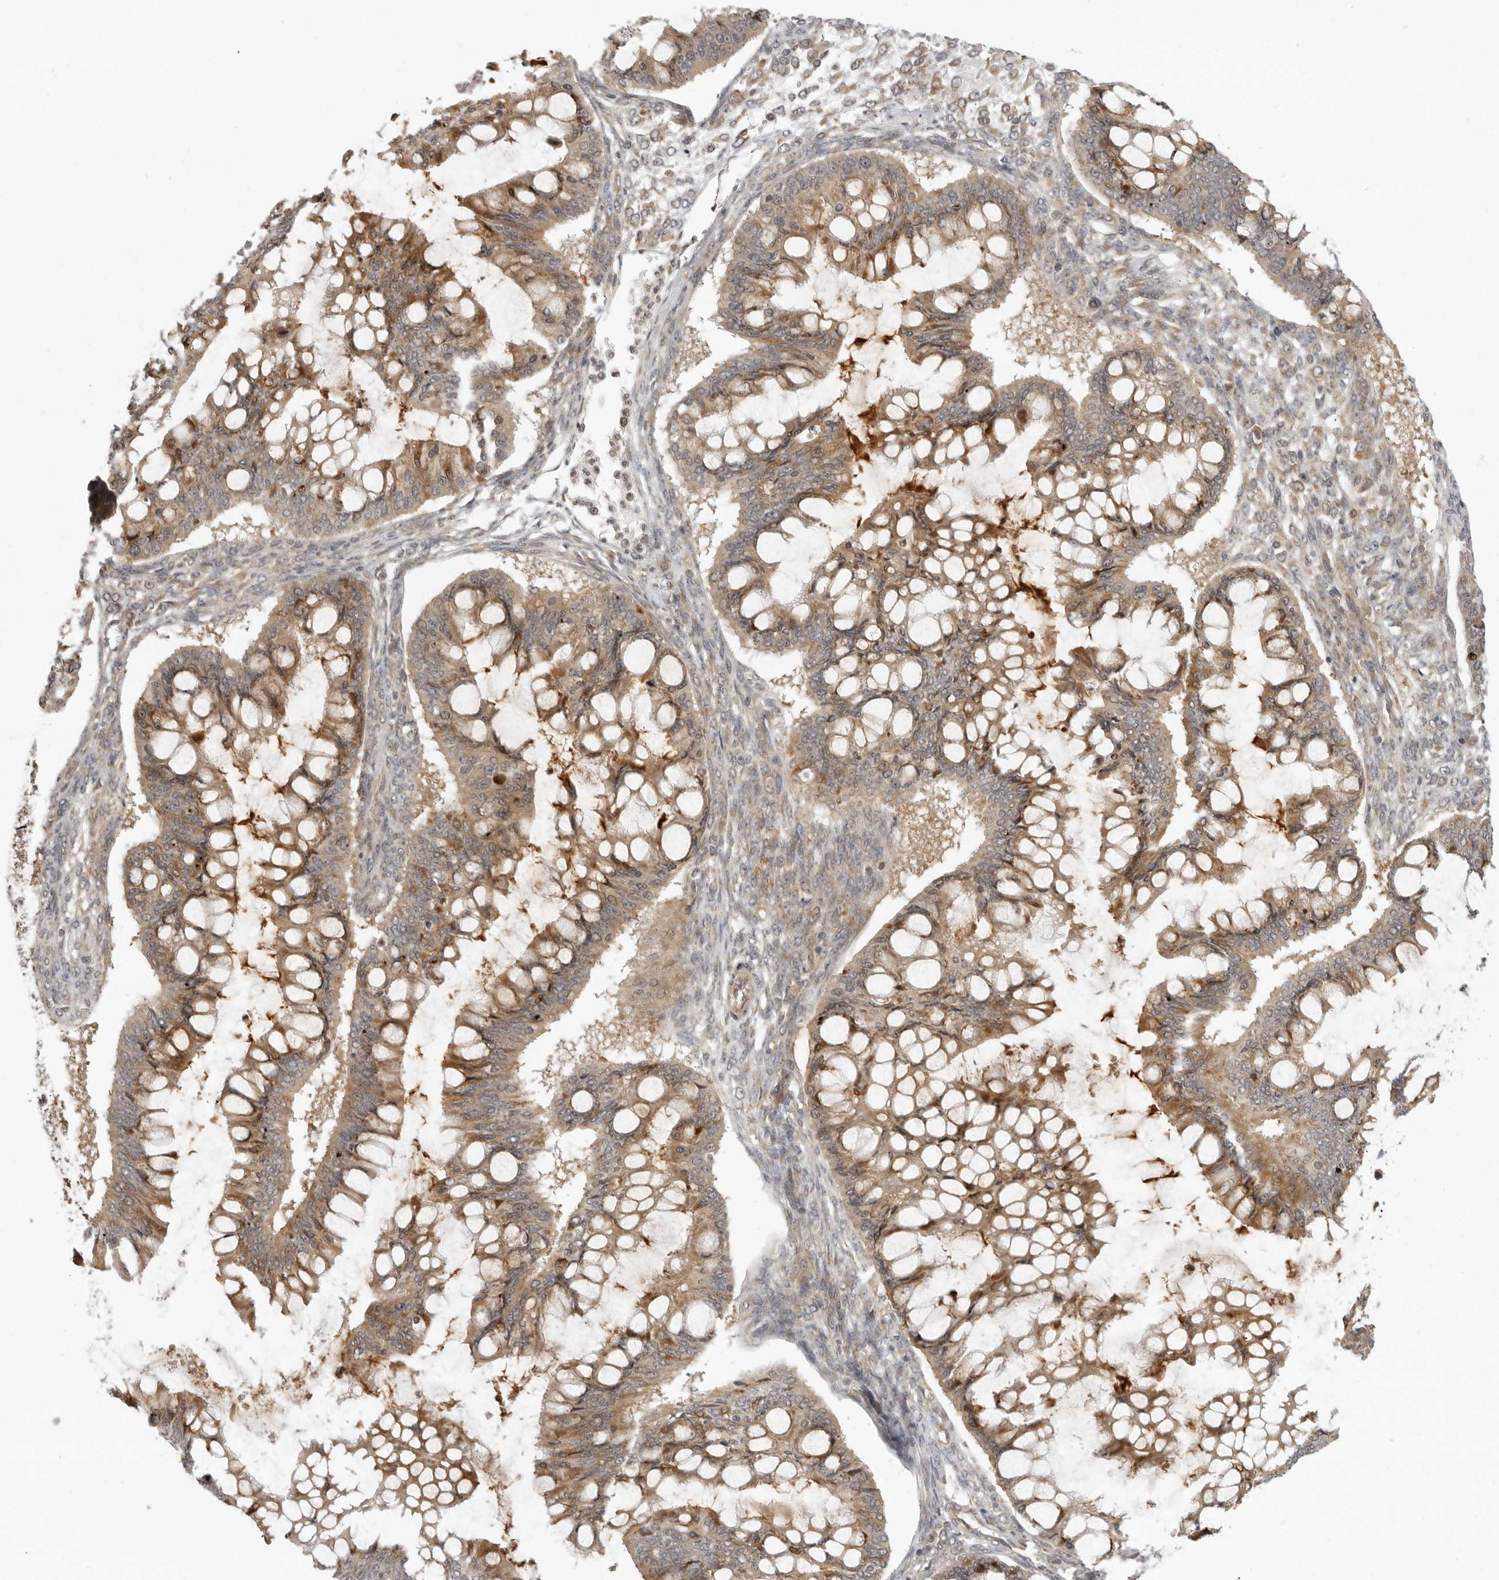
{"staining": {"intensity": "moderate", "quantity": ">75%", "location": "cytoplasmic/membranous"}, "tissue": "ovarian cancer", "cell_type": "Tumor cells", "image_type": "cancer", "snomed": [{"axis": "morphology", "description": "Cystadenocarcinoma, mucinous, NOS"}, {"axis": "topography", "description": "Ovary"}], "caption": "A brown stain labels moderate cytoplasmic/membranous positivity of a protein in ovarian cancer (mucinous cystadenocarcinoma) tumor cells.", "gene": "PRRC2A", "patient": {"sex": "female", "age": 73}}